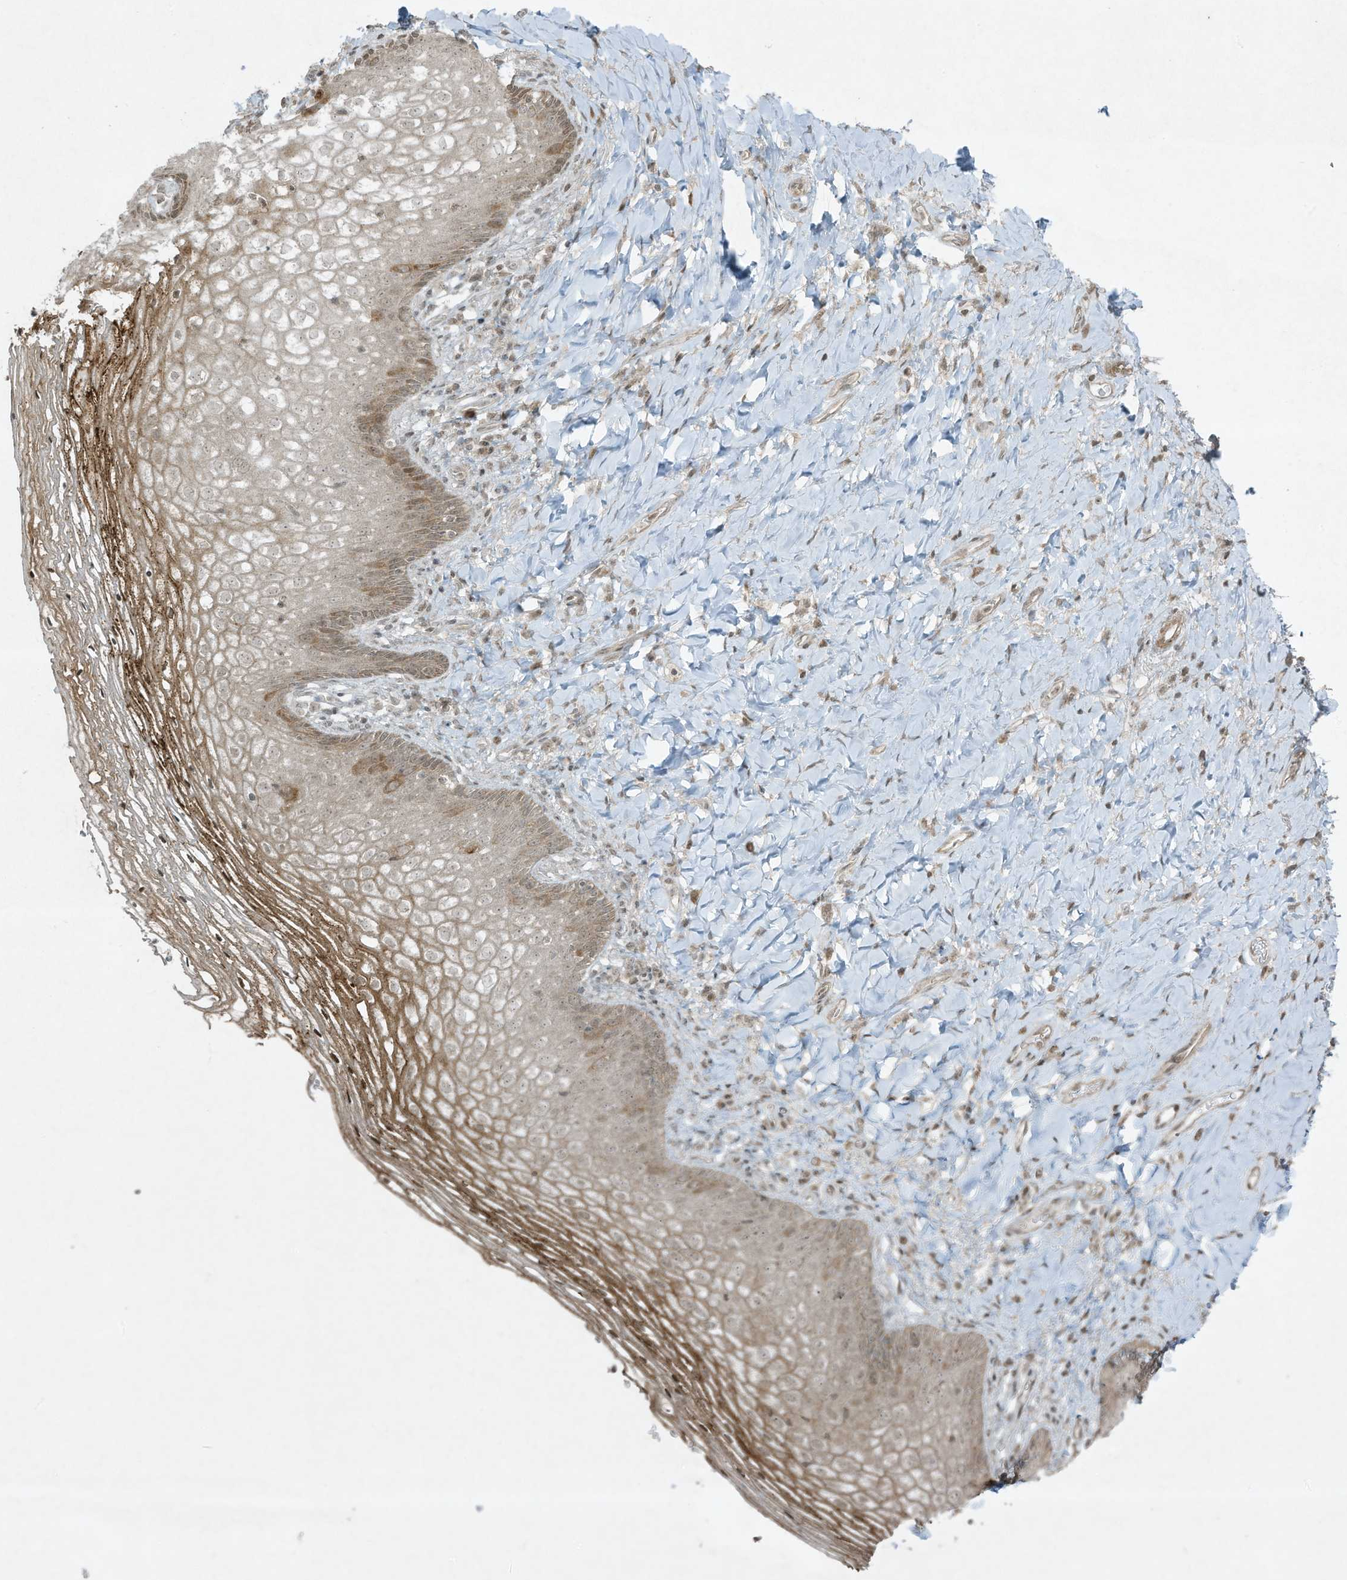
{"staining": {"intensity": "moderate", "quantity": "<25%", "location": "cytoplasmic/membranous,nuclear"}, "tissue": "vagina", "cell_type": "Squamous epithelial cells", "image_type": "normal", "snomed": [{"axis": "morphology", "description": "Normal tissue, NOS"}, {"axis": "topography", "description": "Vagina"}], "caption": "Immunohistochemical staining of benign human vagina exhibits low levels of moderate cytoplasmic/membranous,nuclear positivity in about <25% of squamous epithelial cells. (Stains: DAB in brown, nuclei in blue, Microscopy: brightfield microscopy at high magnification).", "gene": "ZNF263", "patient": {"sex": "female", "age": 60}}